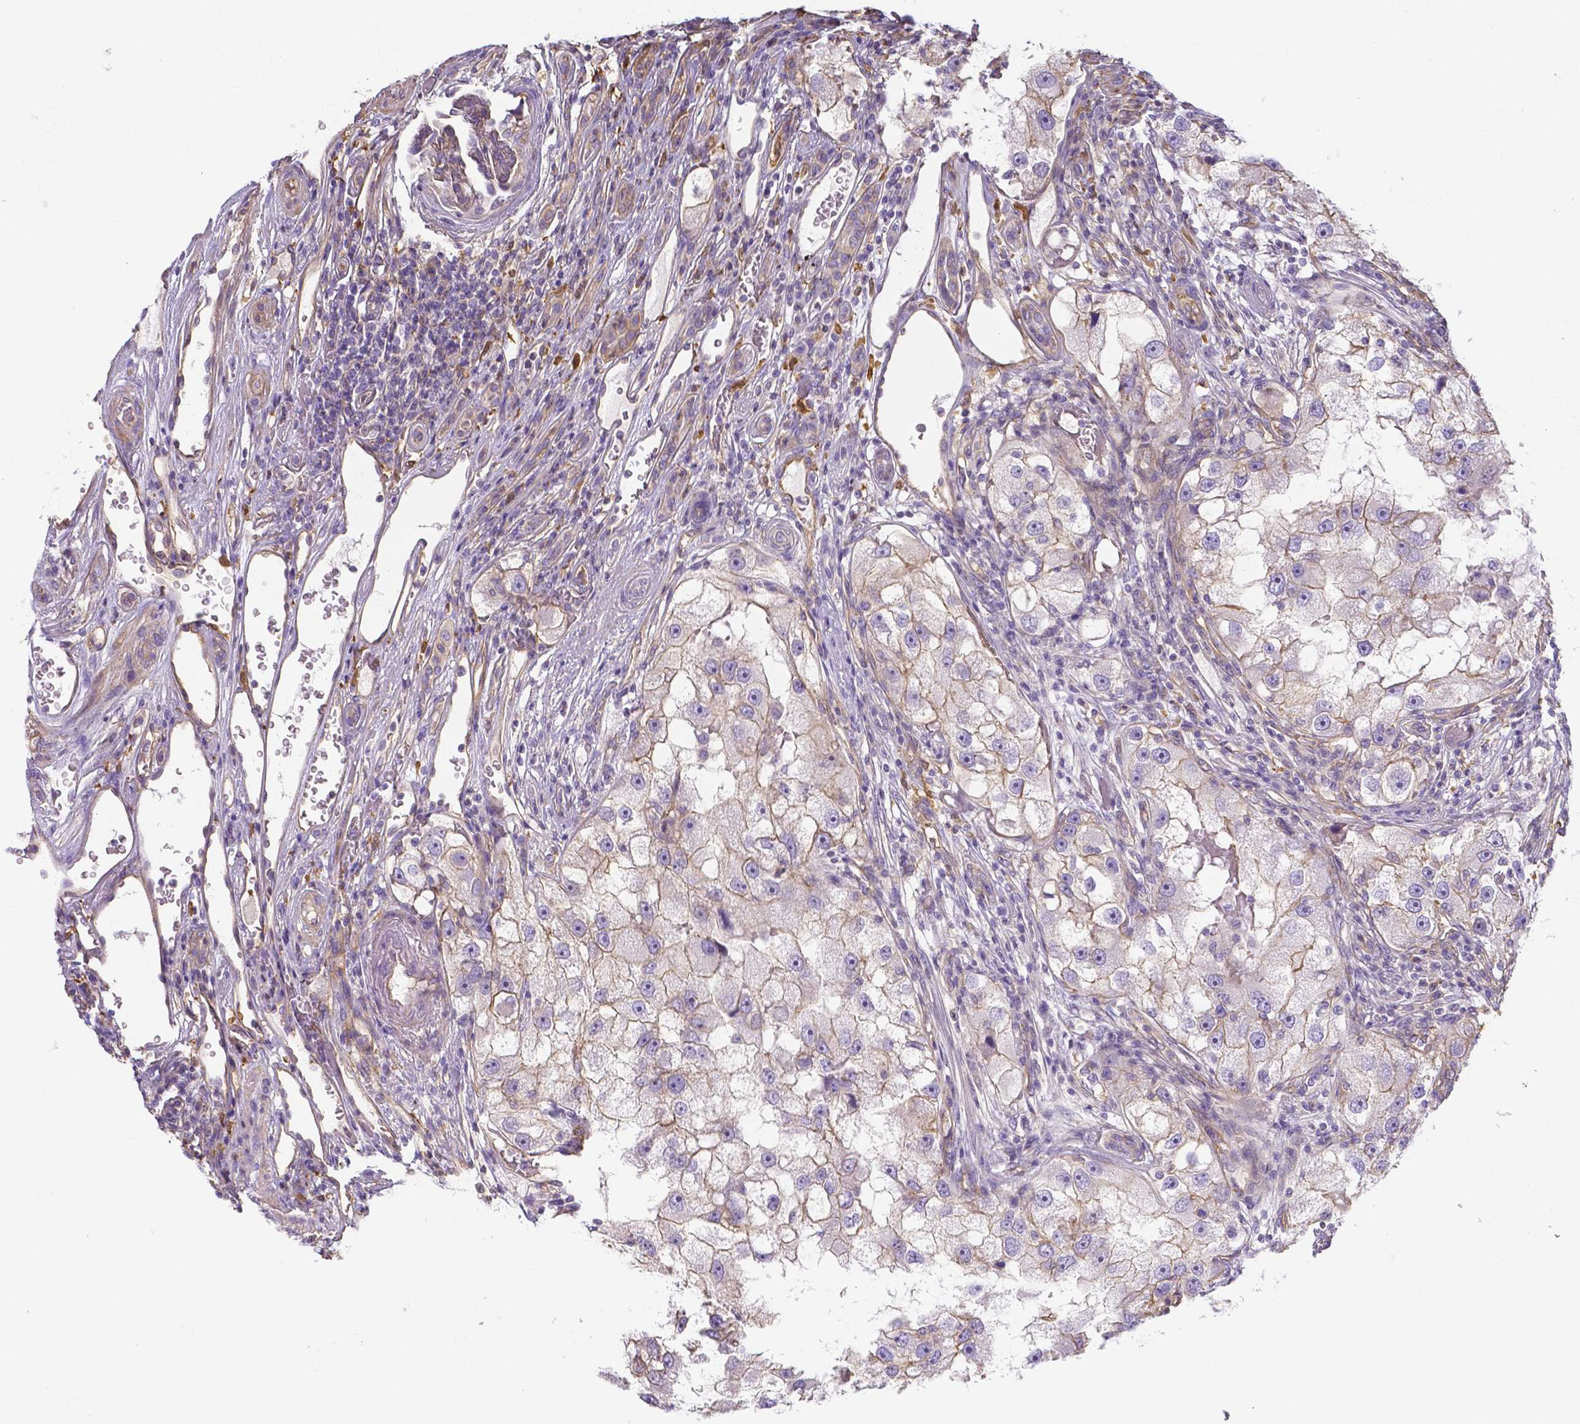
{"staining": {"intensity": "weak", "quantity": "<25%", "location": "cytoplasmic/membranous"}, "tissue": "renal cancer", "cell_type": "Tumor cells", "image_type": "cancer", "snomed": [{"axis": "morphology", "description": "Adenocarcinoma, NOS"}, {"axis": "topography", "description": "Kidney"}], "caption": "Tumor cells show no significant protein staining in adenocarcinoma (renal).", "gene": "CRMP1", "patient": {"sex": "male", "age": 63}}